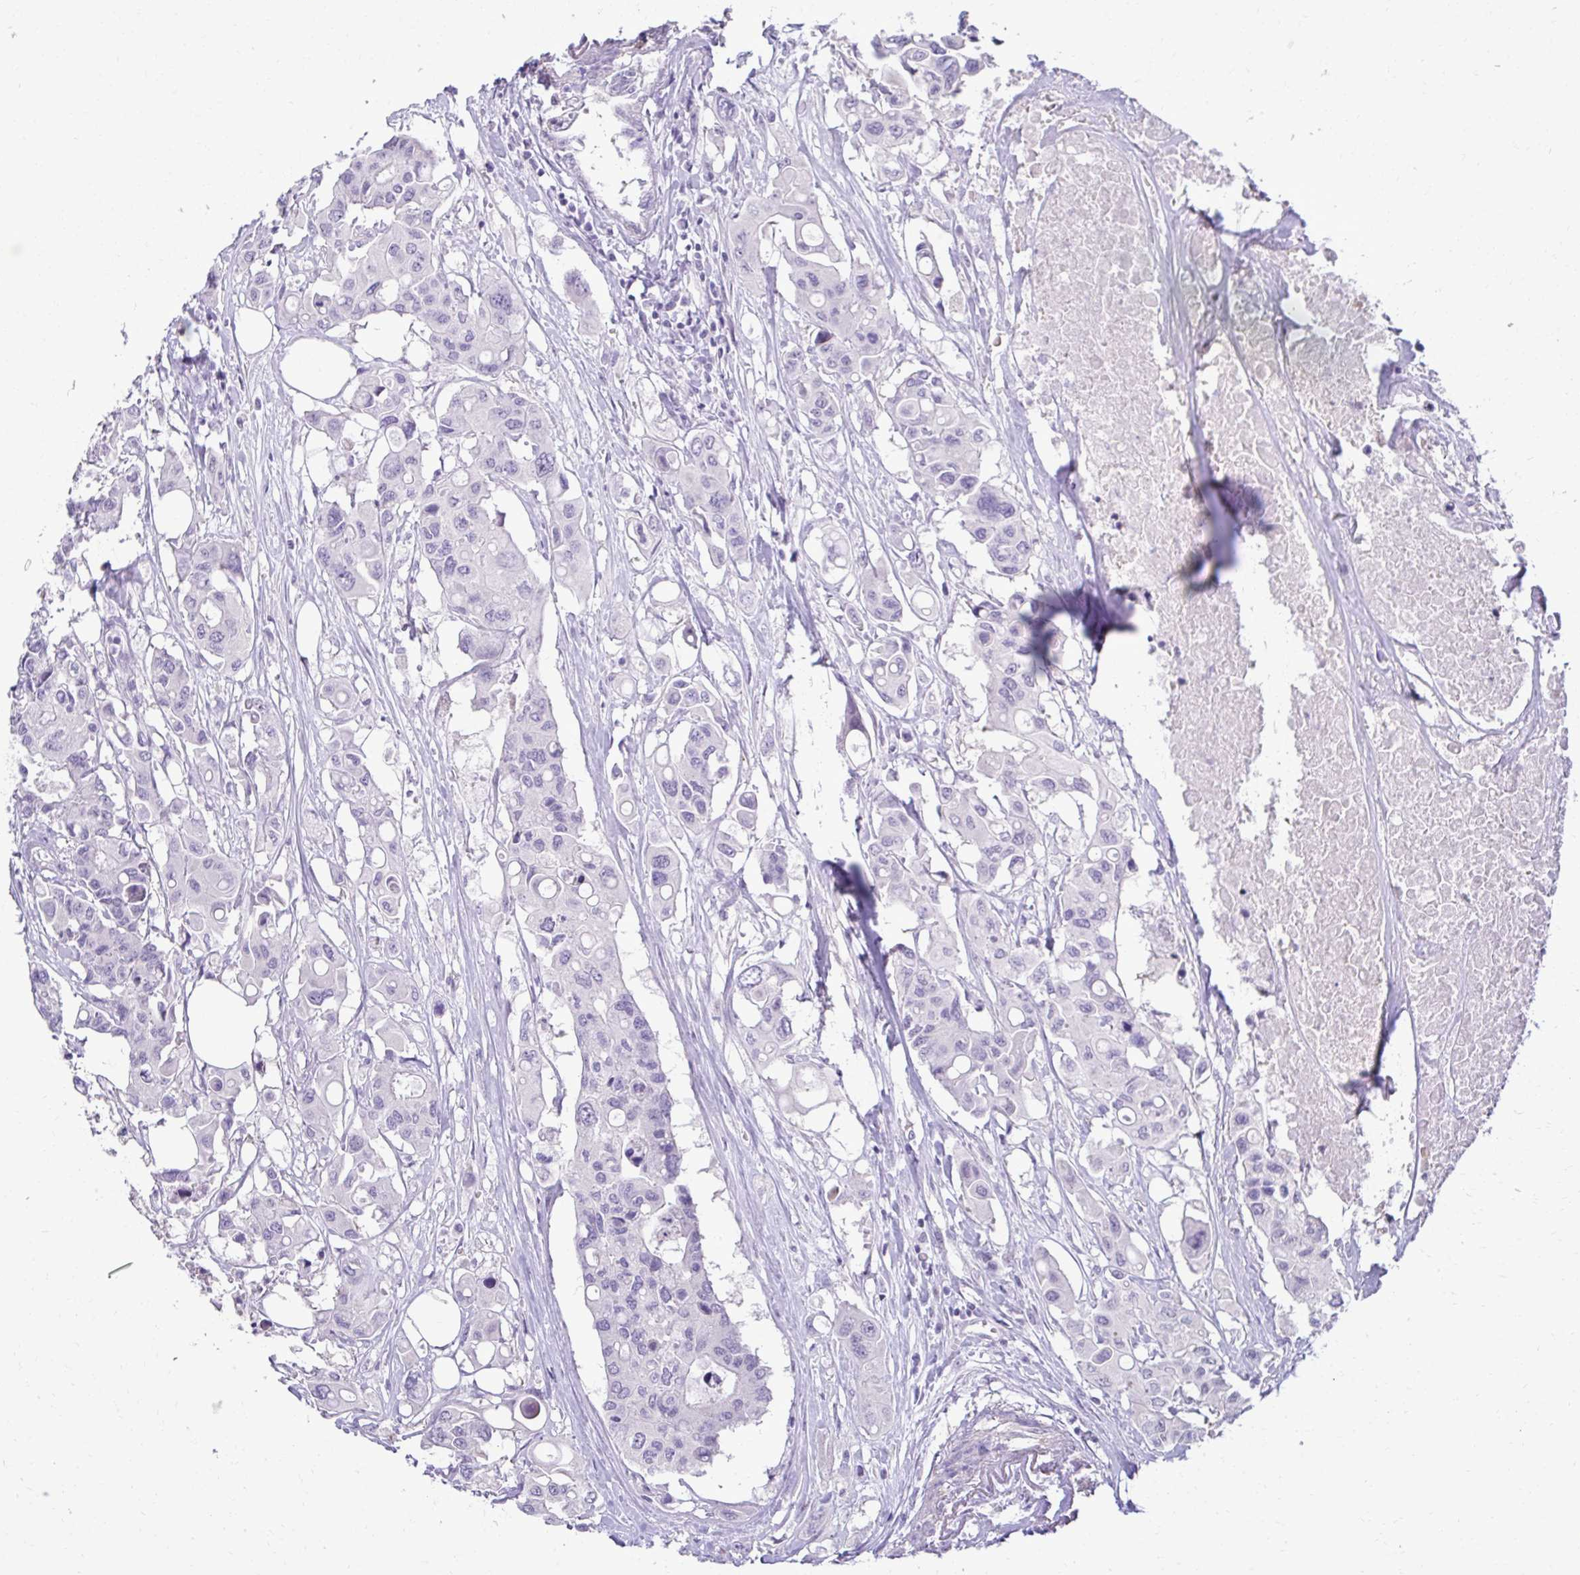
{"staining": {"intensity": "negative", "quantity": "none", "location": "none"}, "tissue": "colorectal cancer", "cell_type": "Tumor cells", "image_type": "cancer", "snomed": [{"axis": "morphology", "description": "Adenocarcinoma, NOS"}, {"axis": "topography", "description": "Colon"}], "caption": "Image shows no significant protein positivity in tumor cells of adenocarcinoma (colorectal).", "gene": "SLC30A3", "patient": {"sex": "male", "age": 77}}